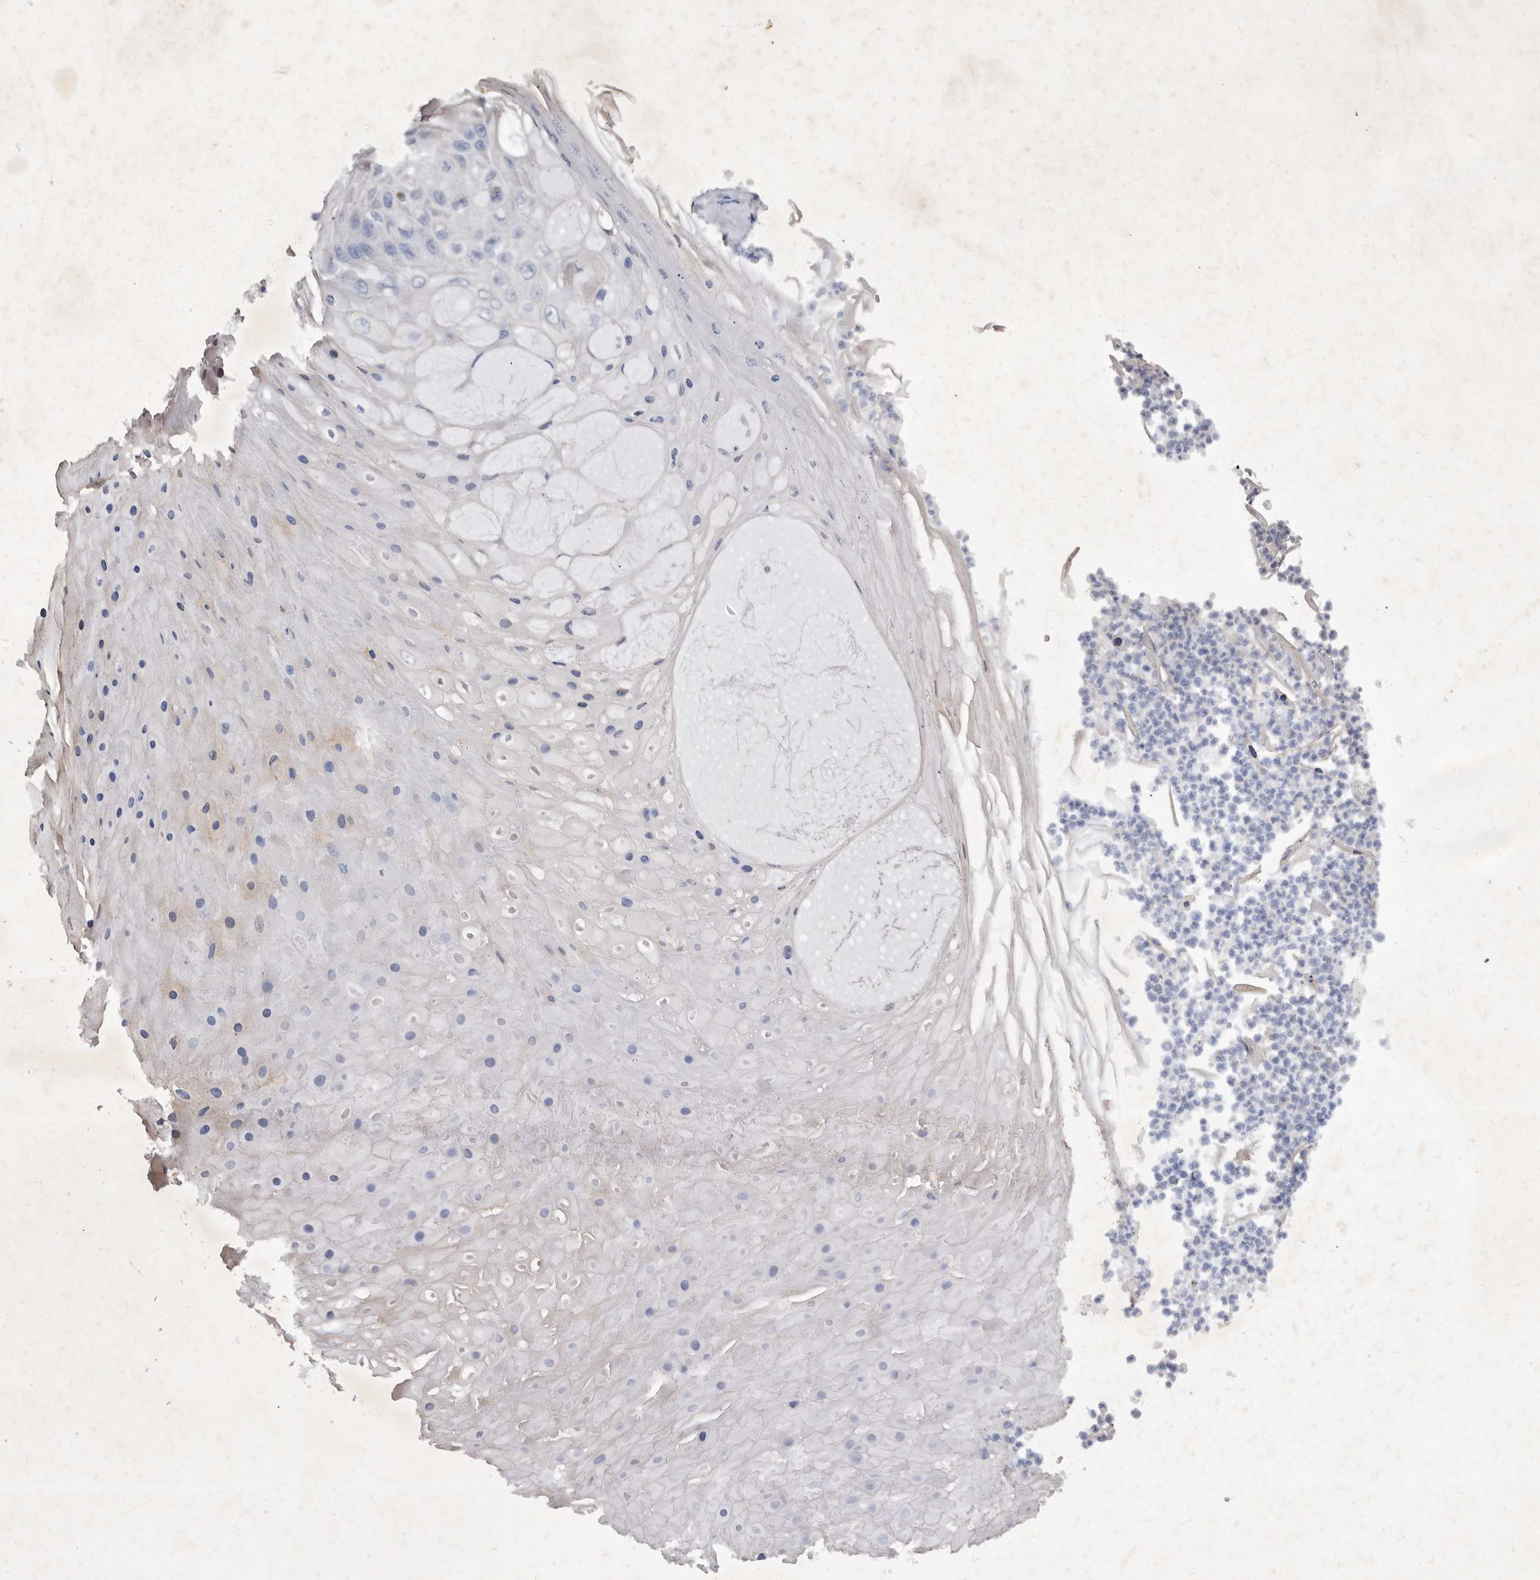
{"staining": {"intensity": "weak", "quantity": "<25%", "location": "cytoplasmic/membranous"}, "tissue": "skin cancer", "cell_type": "Tumor cells", "image_type": "cancer", "snomed": [{"axis": "morphology", "description": "Squamous cell carcinoma, NOS"}, {"axis": "topography", "description": "Skin"}], "caption": "Protein analysis of squamous cell carcinoma (skin) reveals no significant staining in tumor cells.", "gene": "ABL1", "patient": {"sex": "female", "age": 88}}